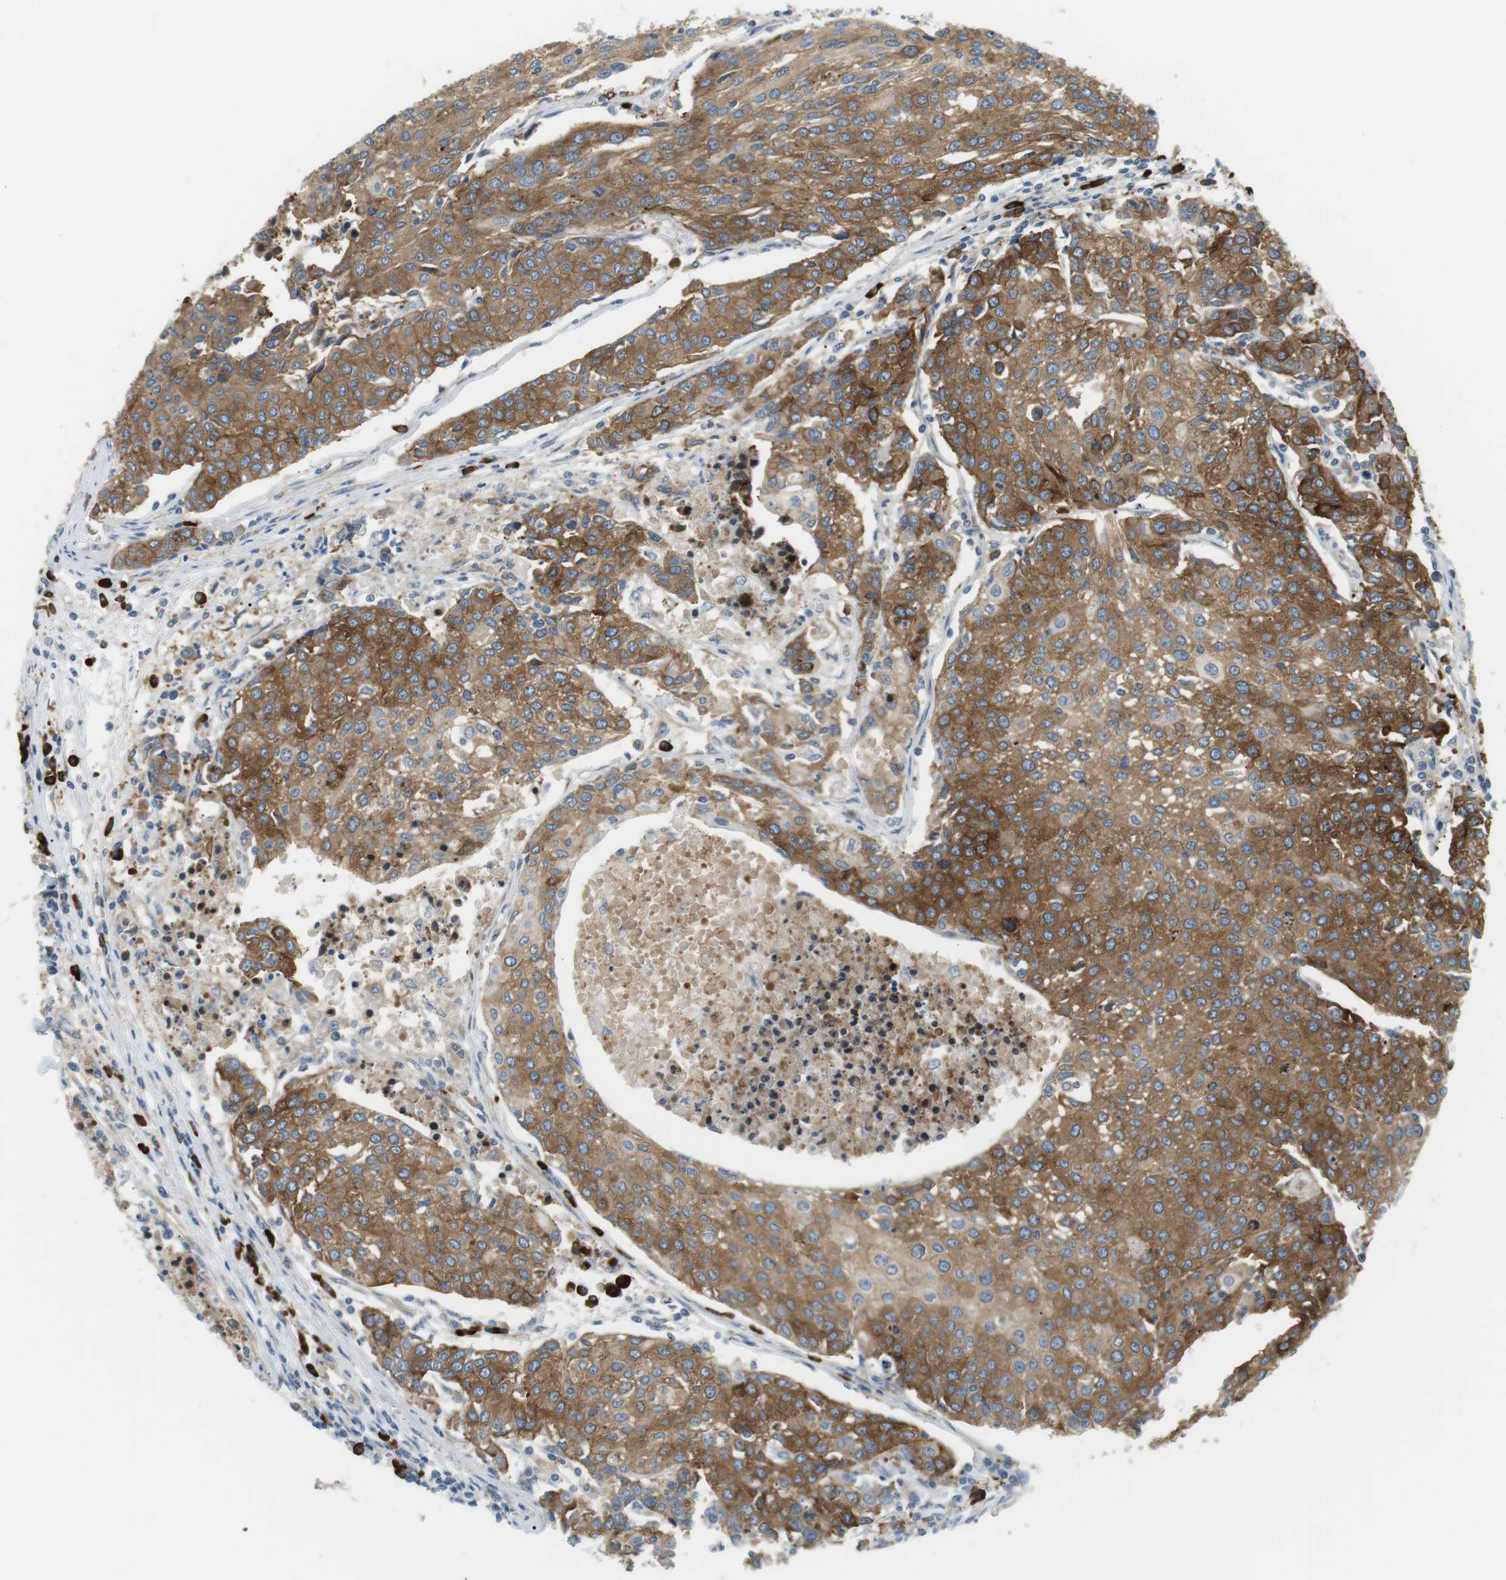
{"staining": {"intensity": "moderate", "quantity": ">75%", "location": "cytoplasmic/membranous"}, "tissue": "urothelial cancer", "cell_type": "Tumor cells", "image_type": "cancer", "snomed": [{"axis": "morphology", "description": "Urothelial carcinoma, High grade"}, {"axis": "topography", "description": "Urinary bladder"}], "caption": "Protein staining of urothelial cancer tissue demonstrates moderate cytoplasmic/membranous positivity in approximately >75% of tumor cells.", "gene": "TMEM200A", "patient": {"sex": "female", "age": 85}}